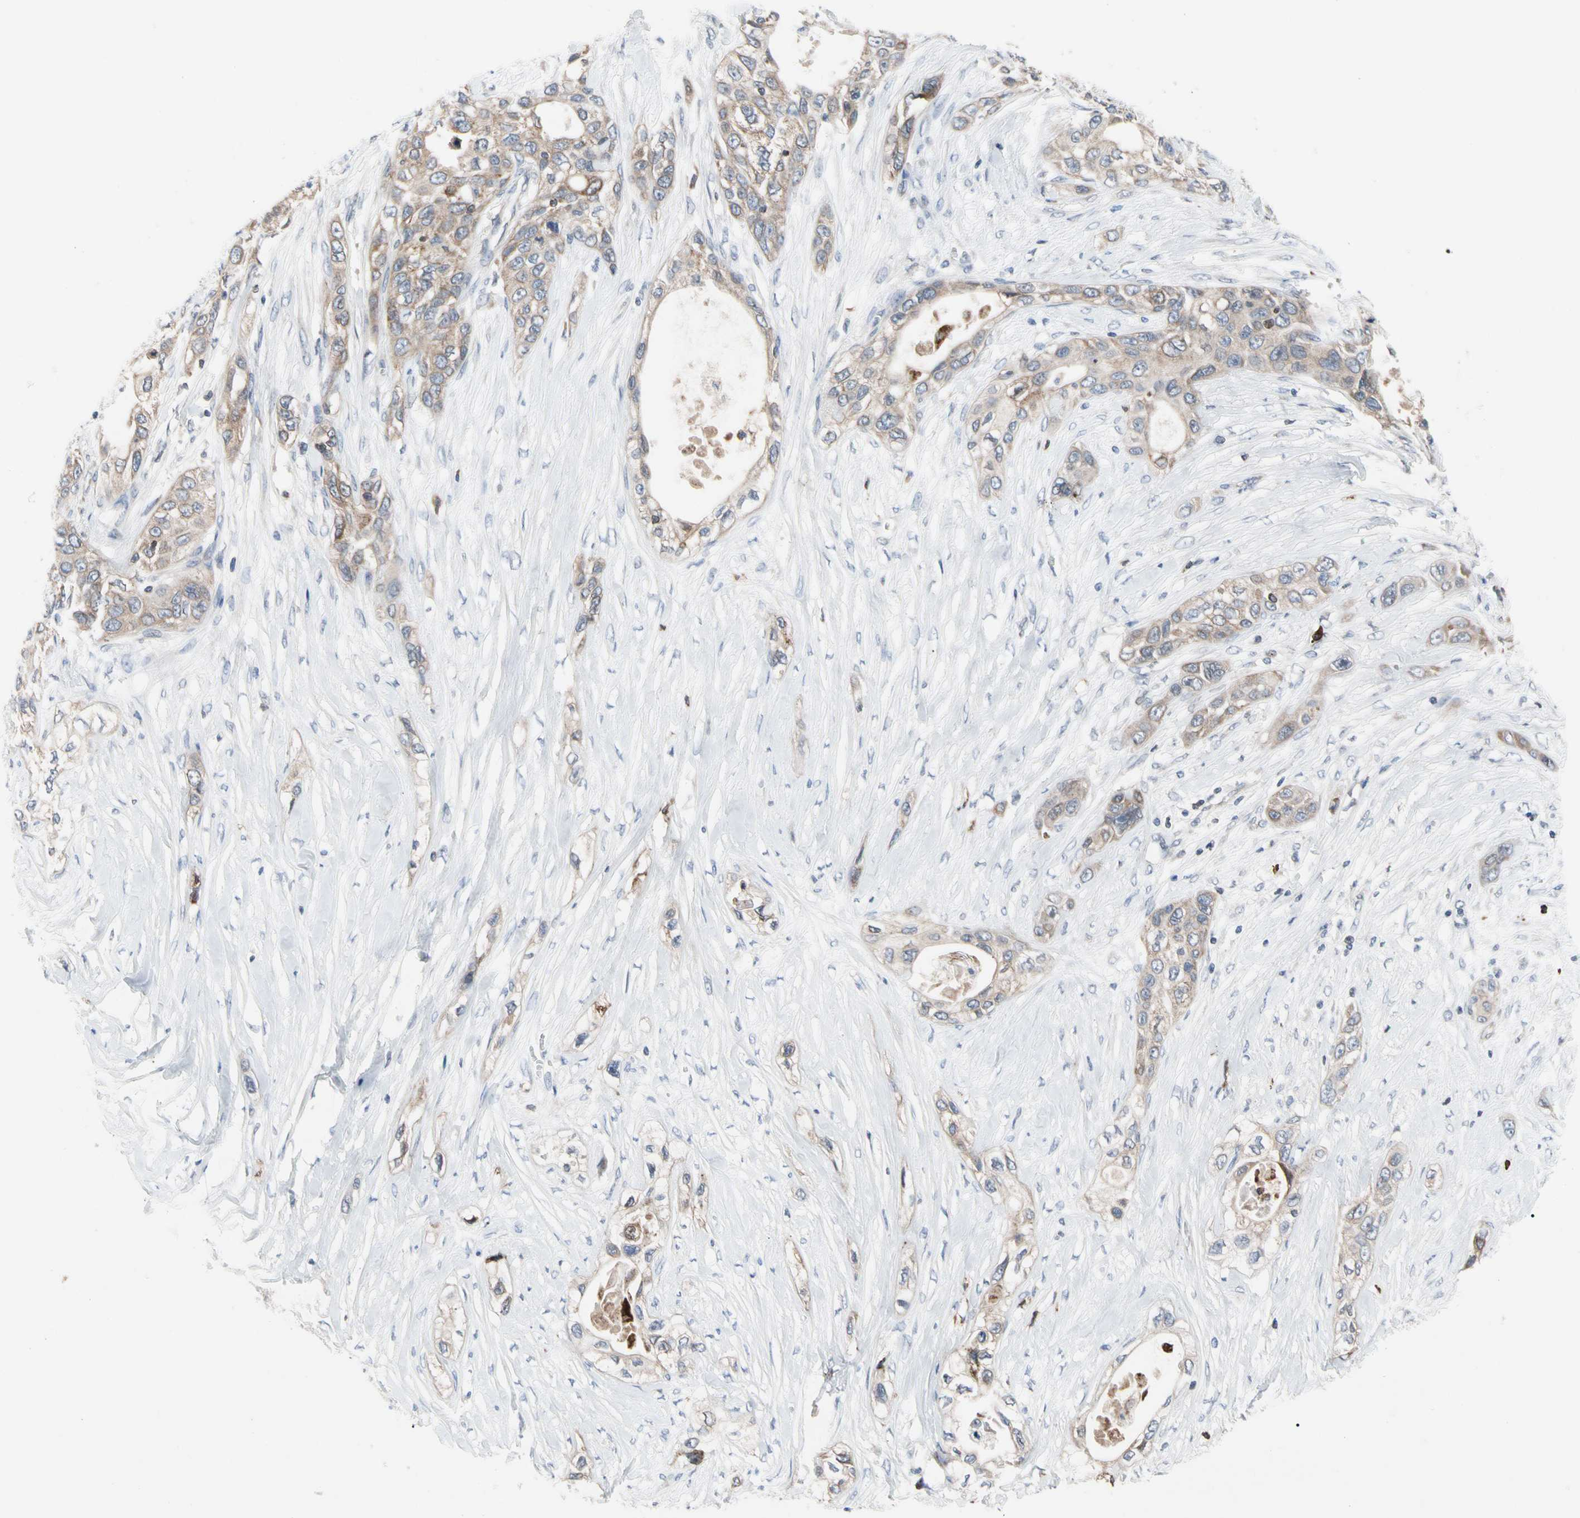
{"staining": {"intensity": "weak", "quantity": ">75%", "location": "cytoplasmic/membranous"}, "tissue": "pancreatic cancer", "cell_type": "Tumor cells", "image_type": "cancer", "snomed": [{"axis": "morphology", "description": "Adenocarcinoma, NOS"}, {"axis": "topography", "description": "Pancreas"}], "caption": "Protein staining of adenocarcinoma (pancreatic) tissue reveals weak cytoplasmic/membranous positivity in about >75% of tumor cells. (IHC, brightfield microscopy, high magnification).", "gene": "MCL1", "patient": {"sex": "female", "age": 70}}